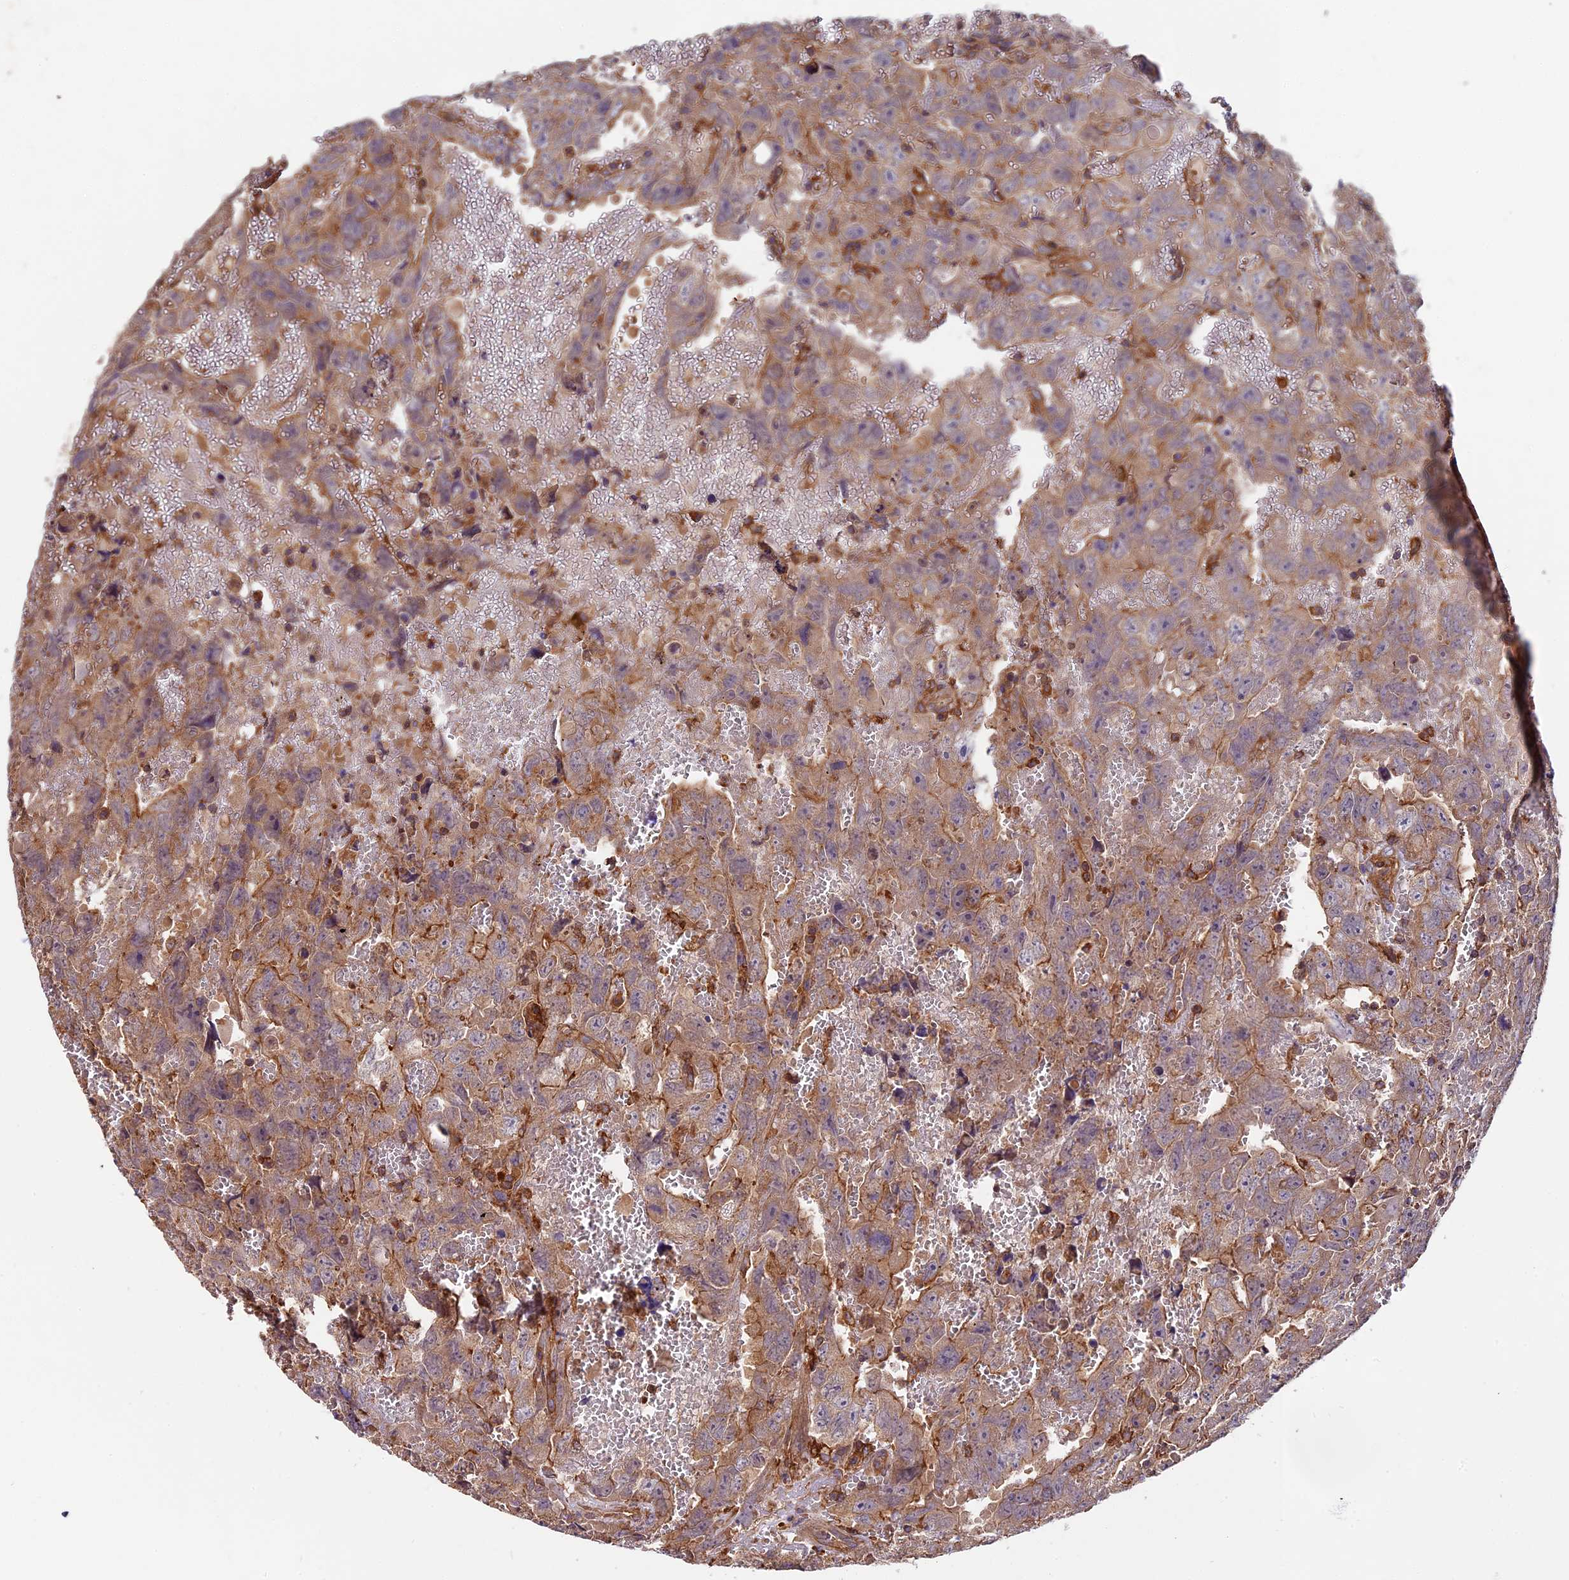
{"staining": {"intensity": "moderate", "quantity": "<25%", "location": "cytoplasmic/membranous"}, "tissue": "testis cancer", "cell_type": "Tumor cells", "image_type": "cancer", "snomed": [{"axis": "morphology", "description": "Carcinoma, Embryonal, NOS"}, {"axis": "topography", "description": "Testis"}], "caption": "This micrograph displays testis embryonal carcinoma stained with immunohistochemistry to label a protein in brown. The cytoplasmic/membranous of tumor cells show moderate positivity for the protein. Nuclei are counter-stained blue.", "gene": "MYO9B", "patient": {"sex": "male", "age": 45}}